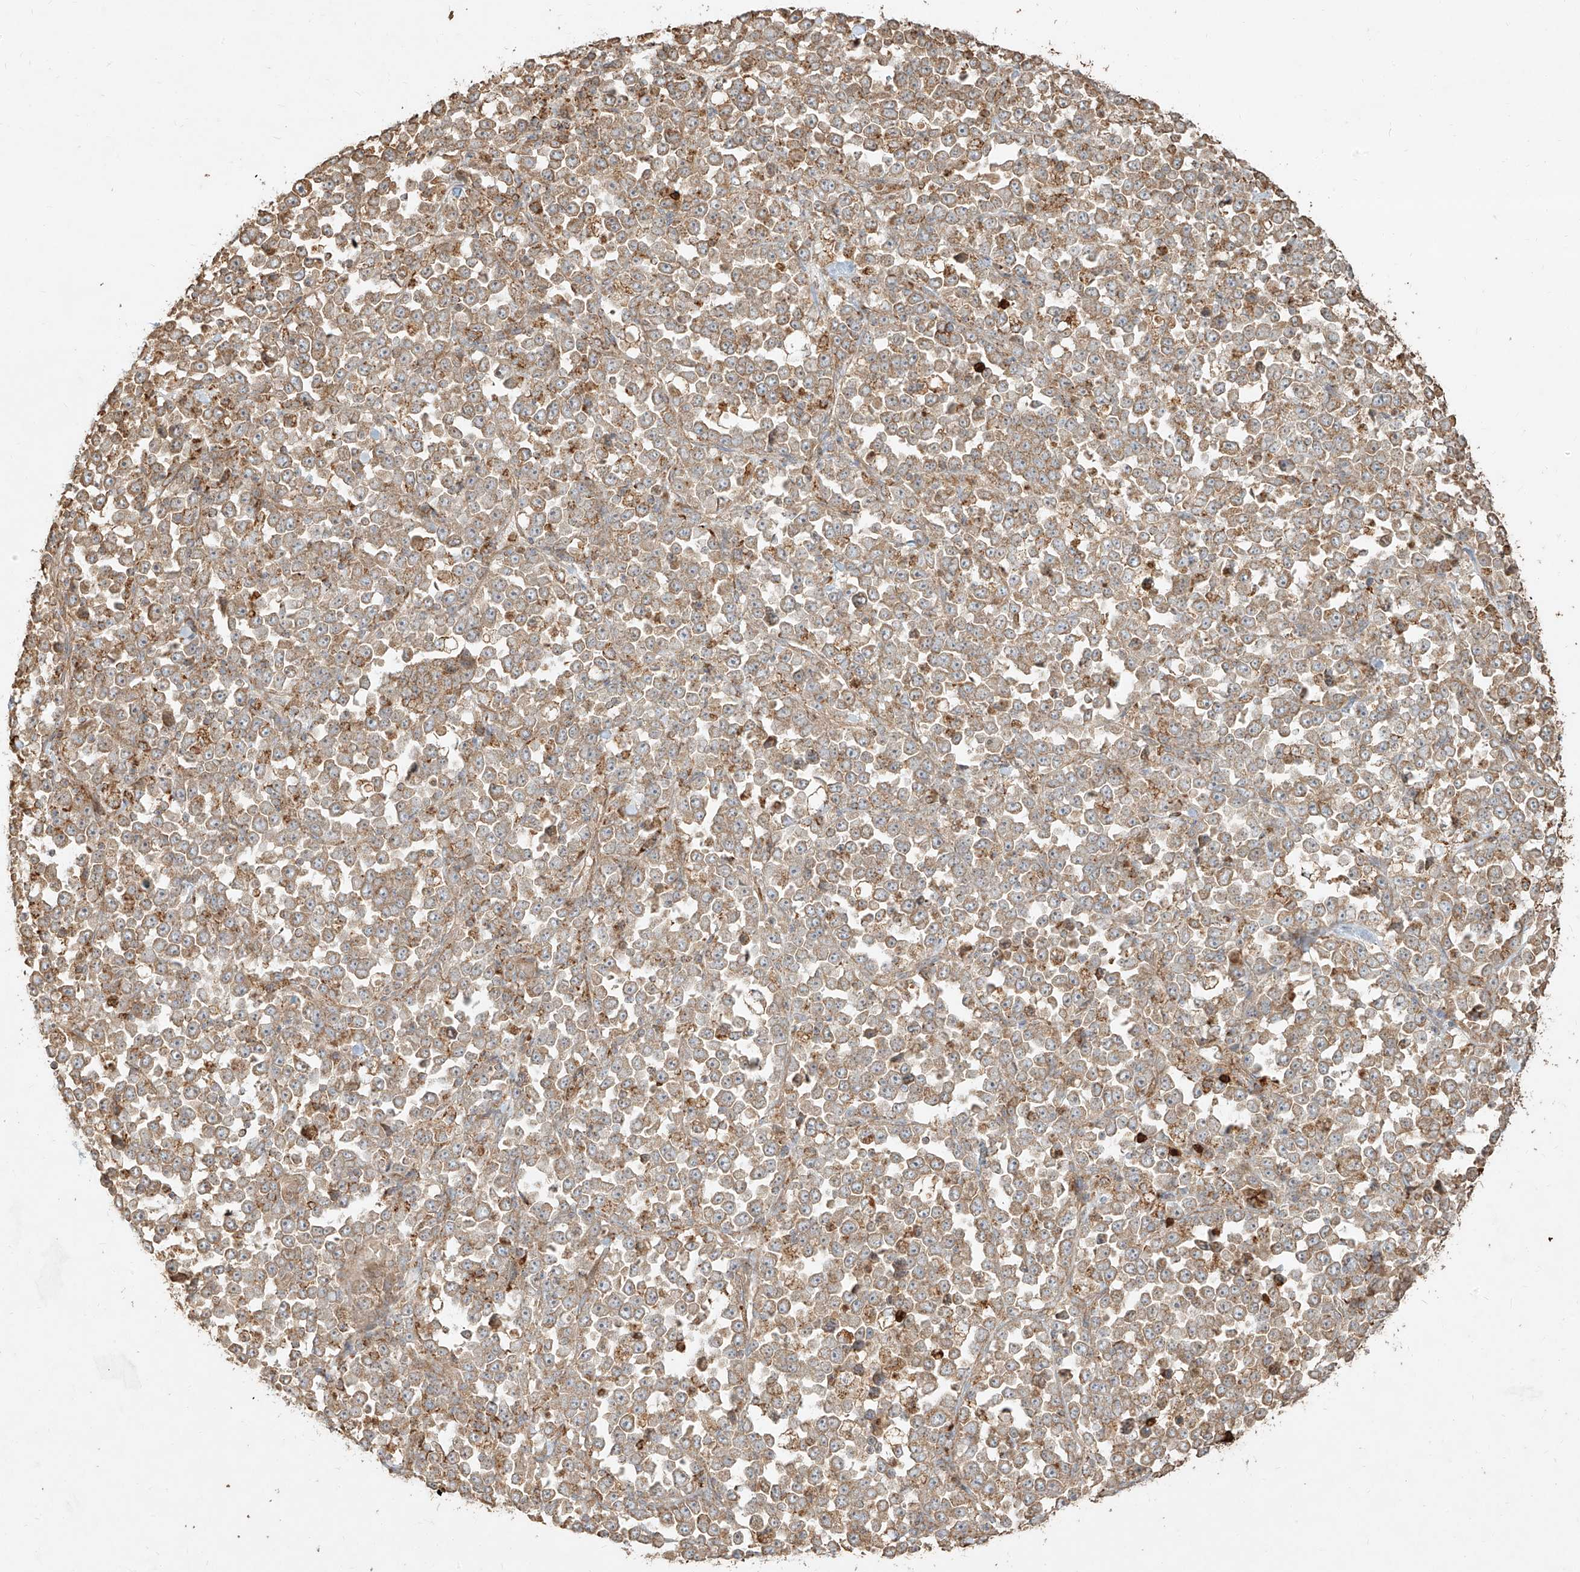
{"staining": {"intensity": "moderate", "quantity": ">75%", "location": "cytoplasmic/membranous"}, "tissue": "stomach cancer", "cell_type": "Tumor cells", "image_type": "cancer", "snomed": [{"axis": "morphology", "description": "Normal tissue, NOS"}, {"axis": "morphology", "description": "Adenocarcinoma, NOS"}, {"axis": "topography", "description": "Stomach, upper"}, {"axis": "topography", "description": "Stomach"}], "caption": "Human stomach adenocarcinoma stained for a protein (brown) demonstrates moderate cytoplasmic/membranous positive staining in approximately >75% of tumor cells.", "gene": "EFNB1", "patient": {"sex": "male", "age": 59}}